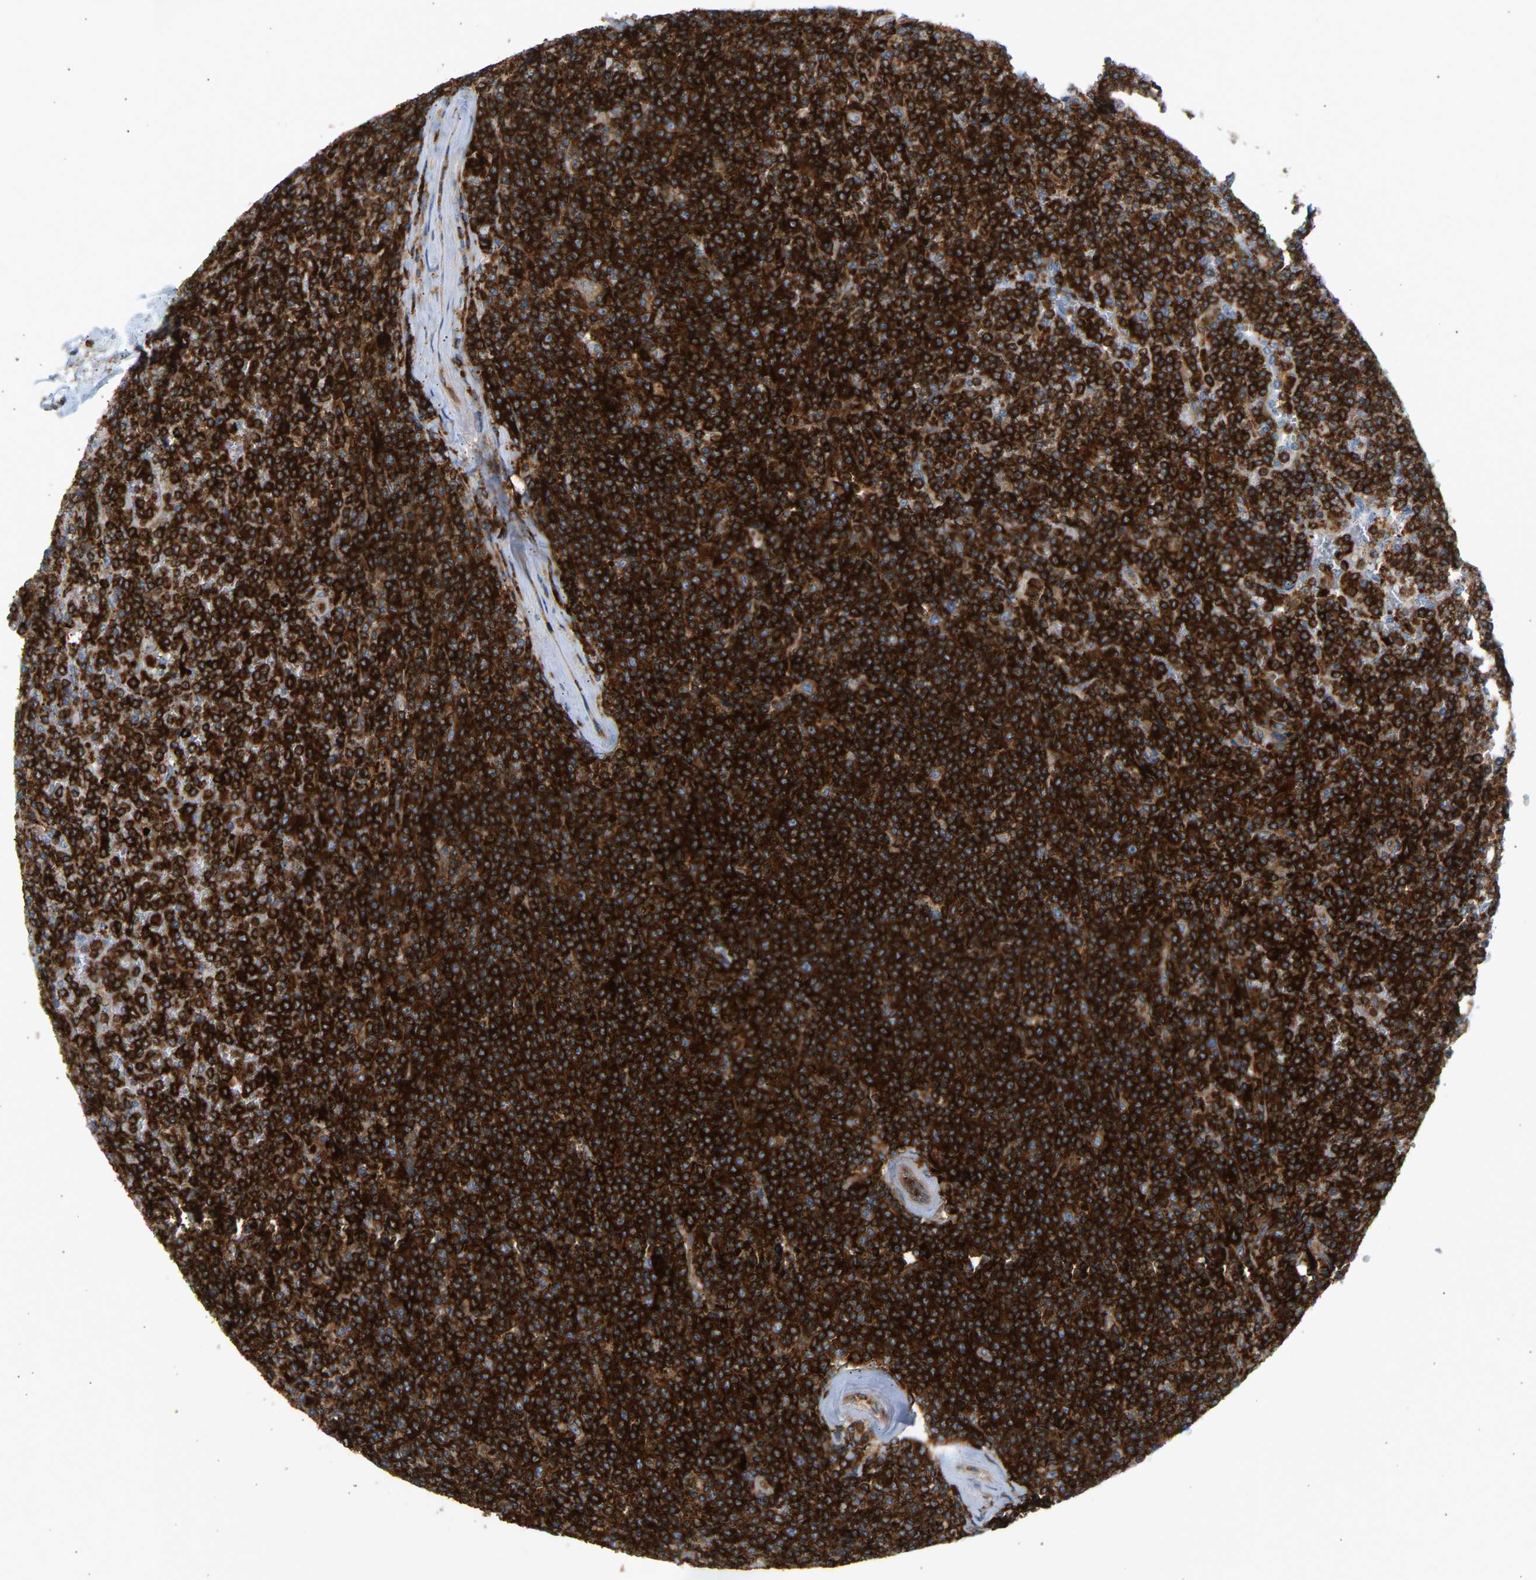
{"staining": {"intensity": "strong", "quantity": ">75%", "location": "cytoplasmic/membranous"}, "tissue": "lymphoma", "cell_type": "Tumor cells", "image_type": "cancer", "snomed": [{"axis": "morphology", "description": "Malignant lymphoma, non-Hodgkin's type, Low grade"}, {"axis": "topography", "description": "Spleen"}], "caption": "Tumor cells show high levels of strong cytoplasmic/membranous expression in about >75% of cells in lymphoma. (IHC, brightfield microscopy, high magnification).", "gene": "FNBP1", "patient": {"sex": "female", "age": 19}}